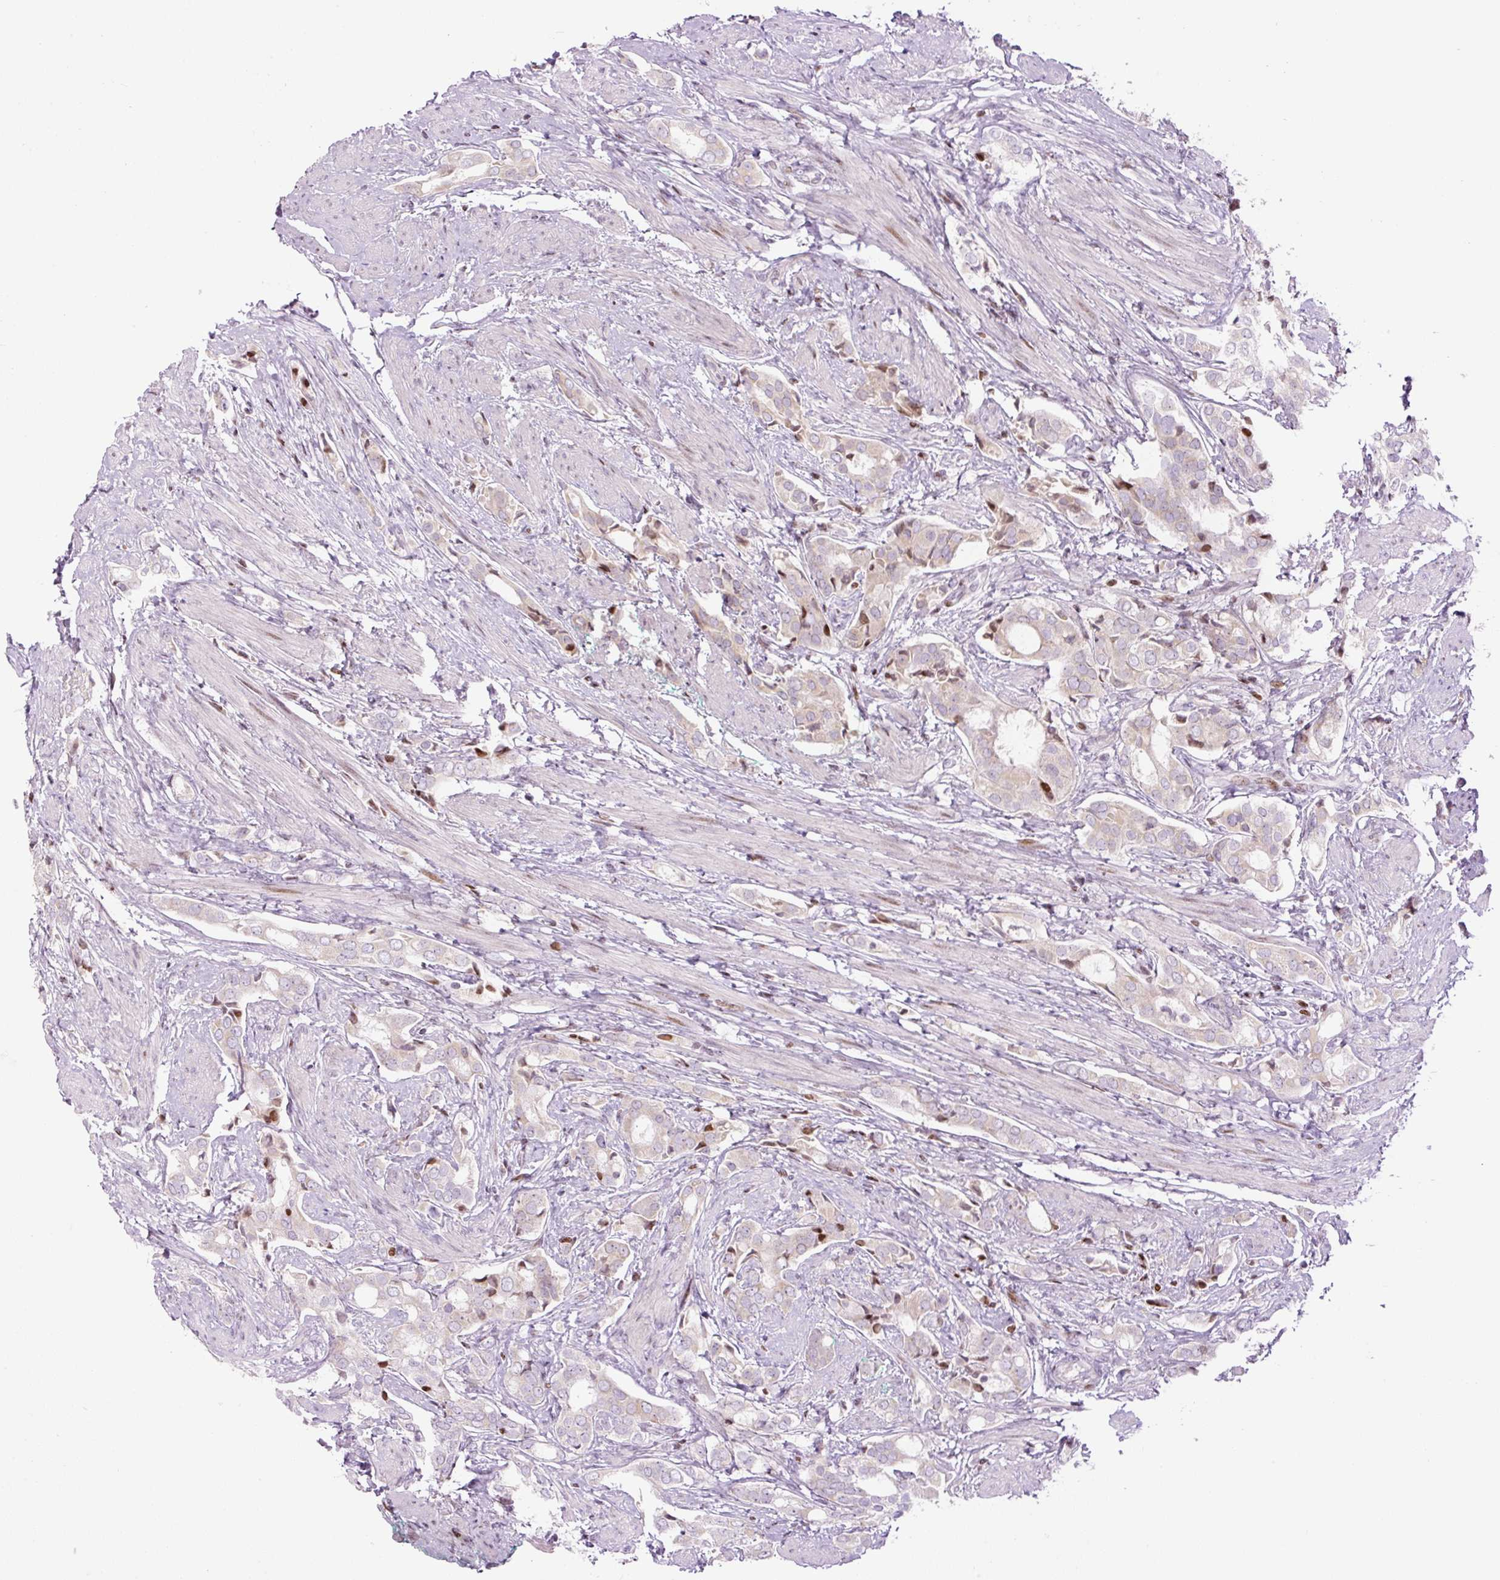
{"staining": {"intensity": "weak", "quantity": "<25%", "location": "cytoplasmic/membranous"}, "tissue": "prostate cancer", "cell_type": "Tumor cells", "image_type": "cancer", "snomed": [{"axis": "morphology", "description": "Adenocarcinoma, High grade"}, {"axis": "topography", "description": "Prostate"}], "caption": "This is a photomicrograph of immunohistochemistry staining of prostate cancer (adenocarcinoma (high-grade)), which shows no positivity in tumor cells.", "gene": "TMEM177", "patient": {"sex": "male", "age": 71}}